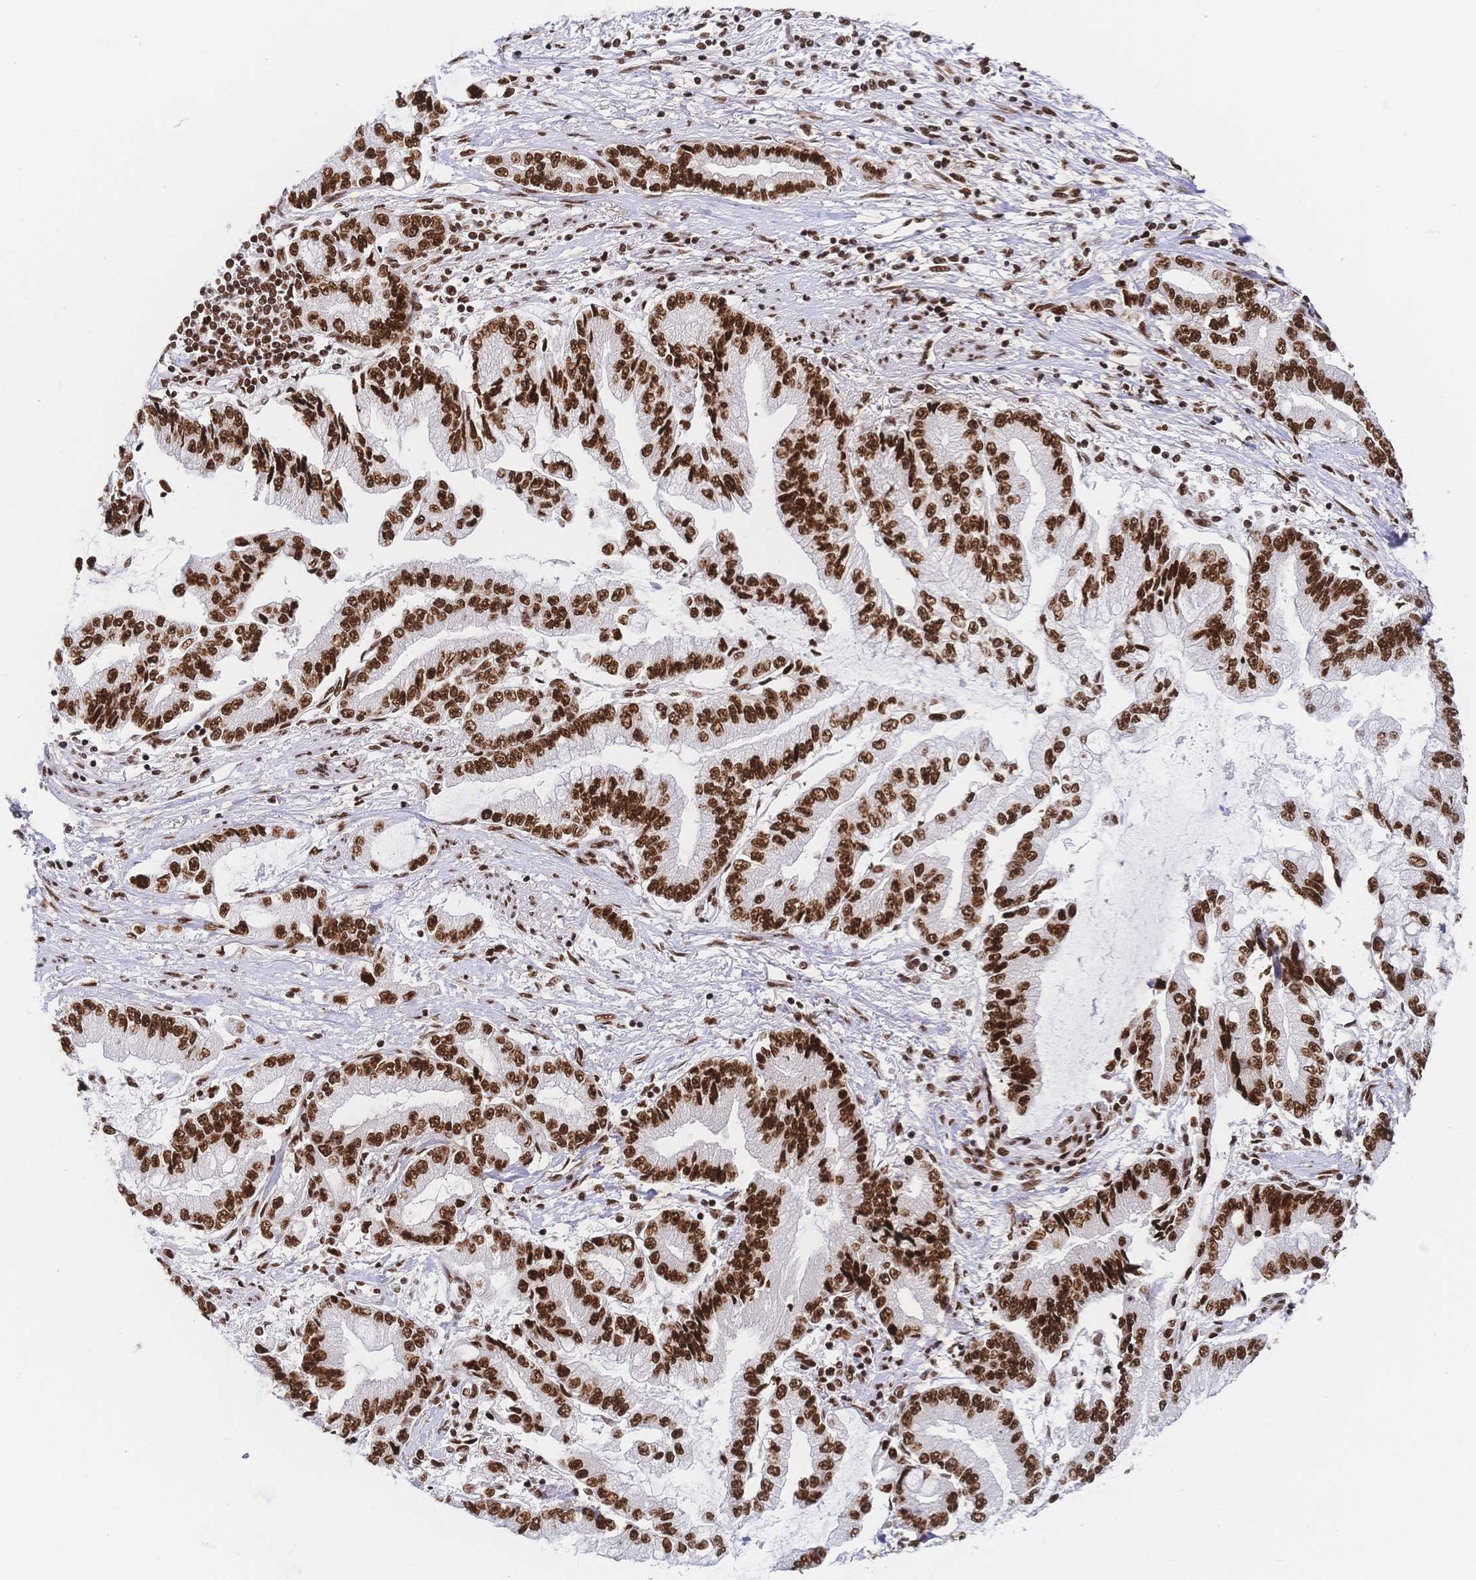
{"staining": {"intensity": "strong", "quantity": ">75%", "location": "nuclear"}, "tissue": "stomach cancer", "cell_type": "Tumor cells", "image_type": "cancer", "snomed": [{"axis": "morphology", "description": "Adenocarcinoma, NOS"}, {"axis": "topography", "description": "Stomach, upper"}], "caption": "Immunohistochemical staining of stomach cancer (adenocarcinoma) shows strong nuclear protein staining in approximately >75% of tumor cells.", "gene": "SRSF1", "patient": {"sex": "female", "age": 74}}